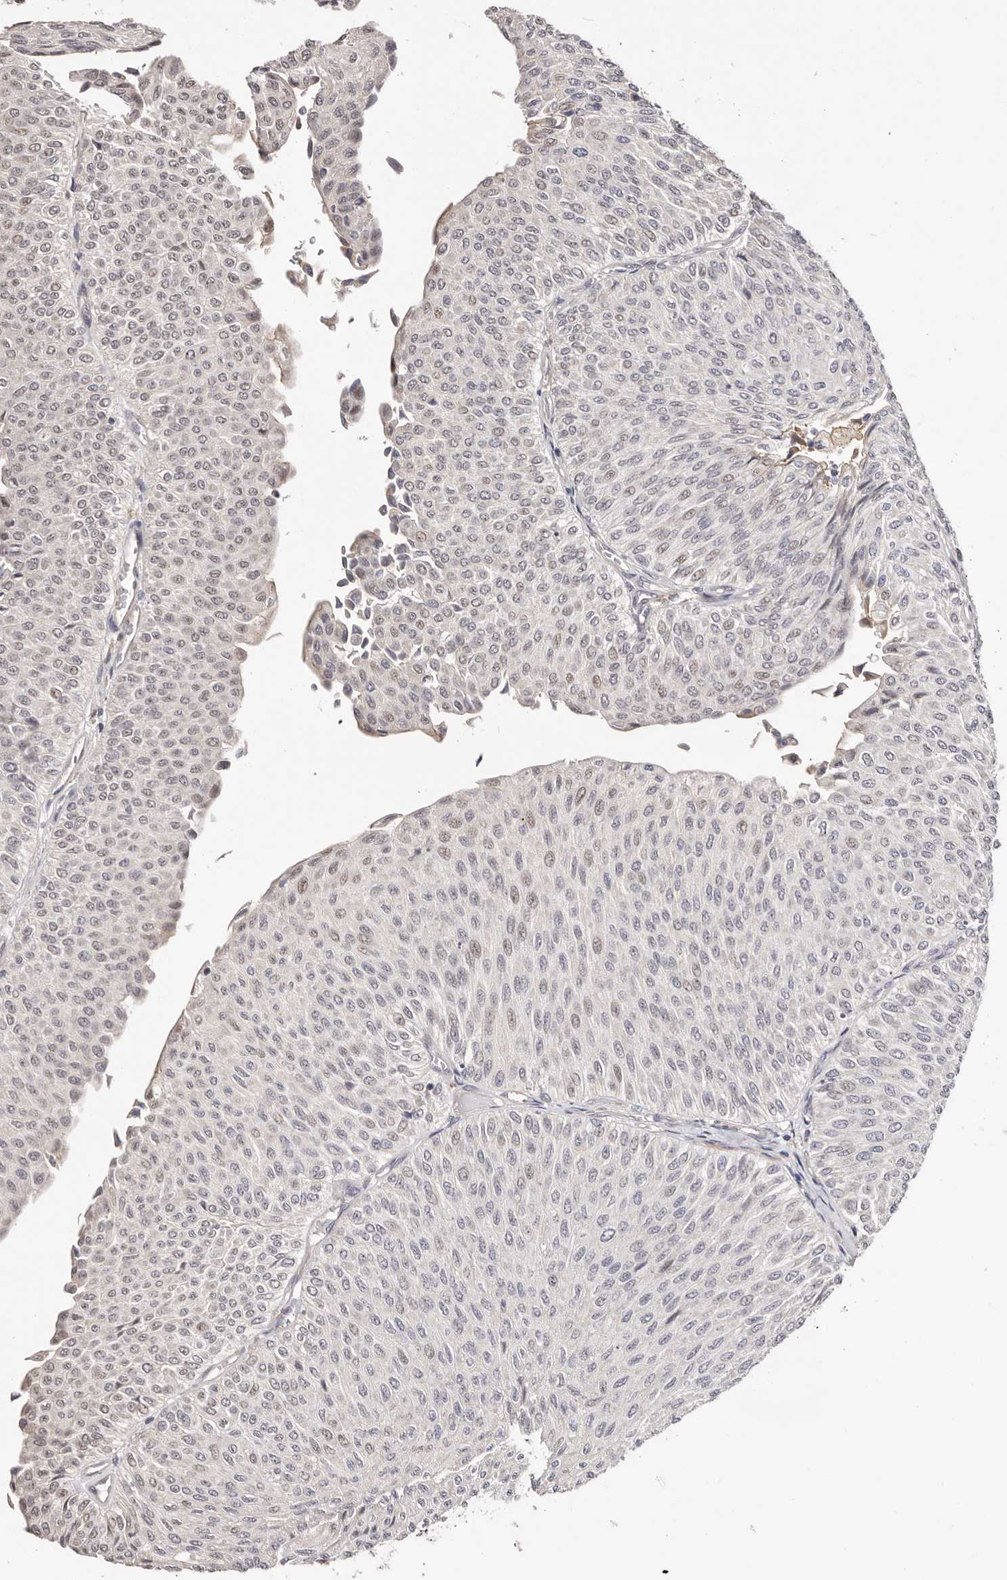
{"staining": {"intensity": "negative", "quantity": "none", "location": "none"}, "tissue": "urothelial cancer", "cell_type": "Tumor cells", "image_type": "cancer", "snomed": [{"axis": "morphology", "description": "Urothelial carcinoma, Low grade"}, {"axis": "topography", "description": "Urinary bladder"}], "caption": "Photomicrograph shows no protein staining in tumor cells of low-grade urothelial carcinoma tissue.", "gene": "TRIP13", "patient": {"sex": "male", "age": 78}}